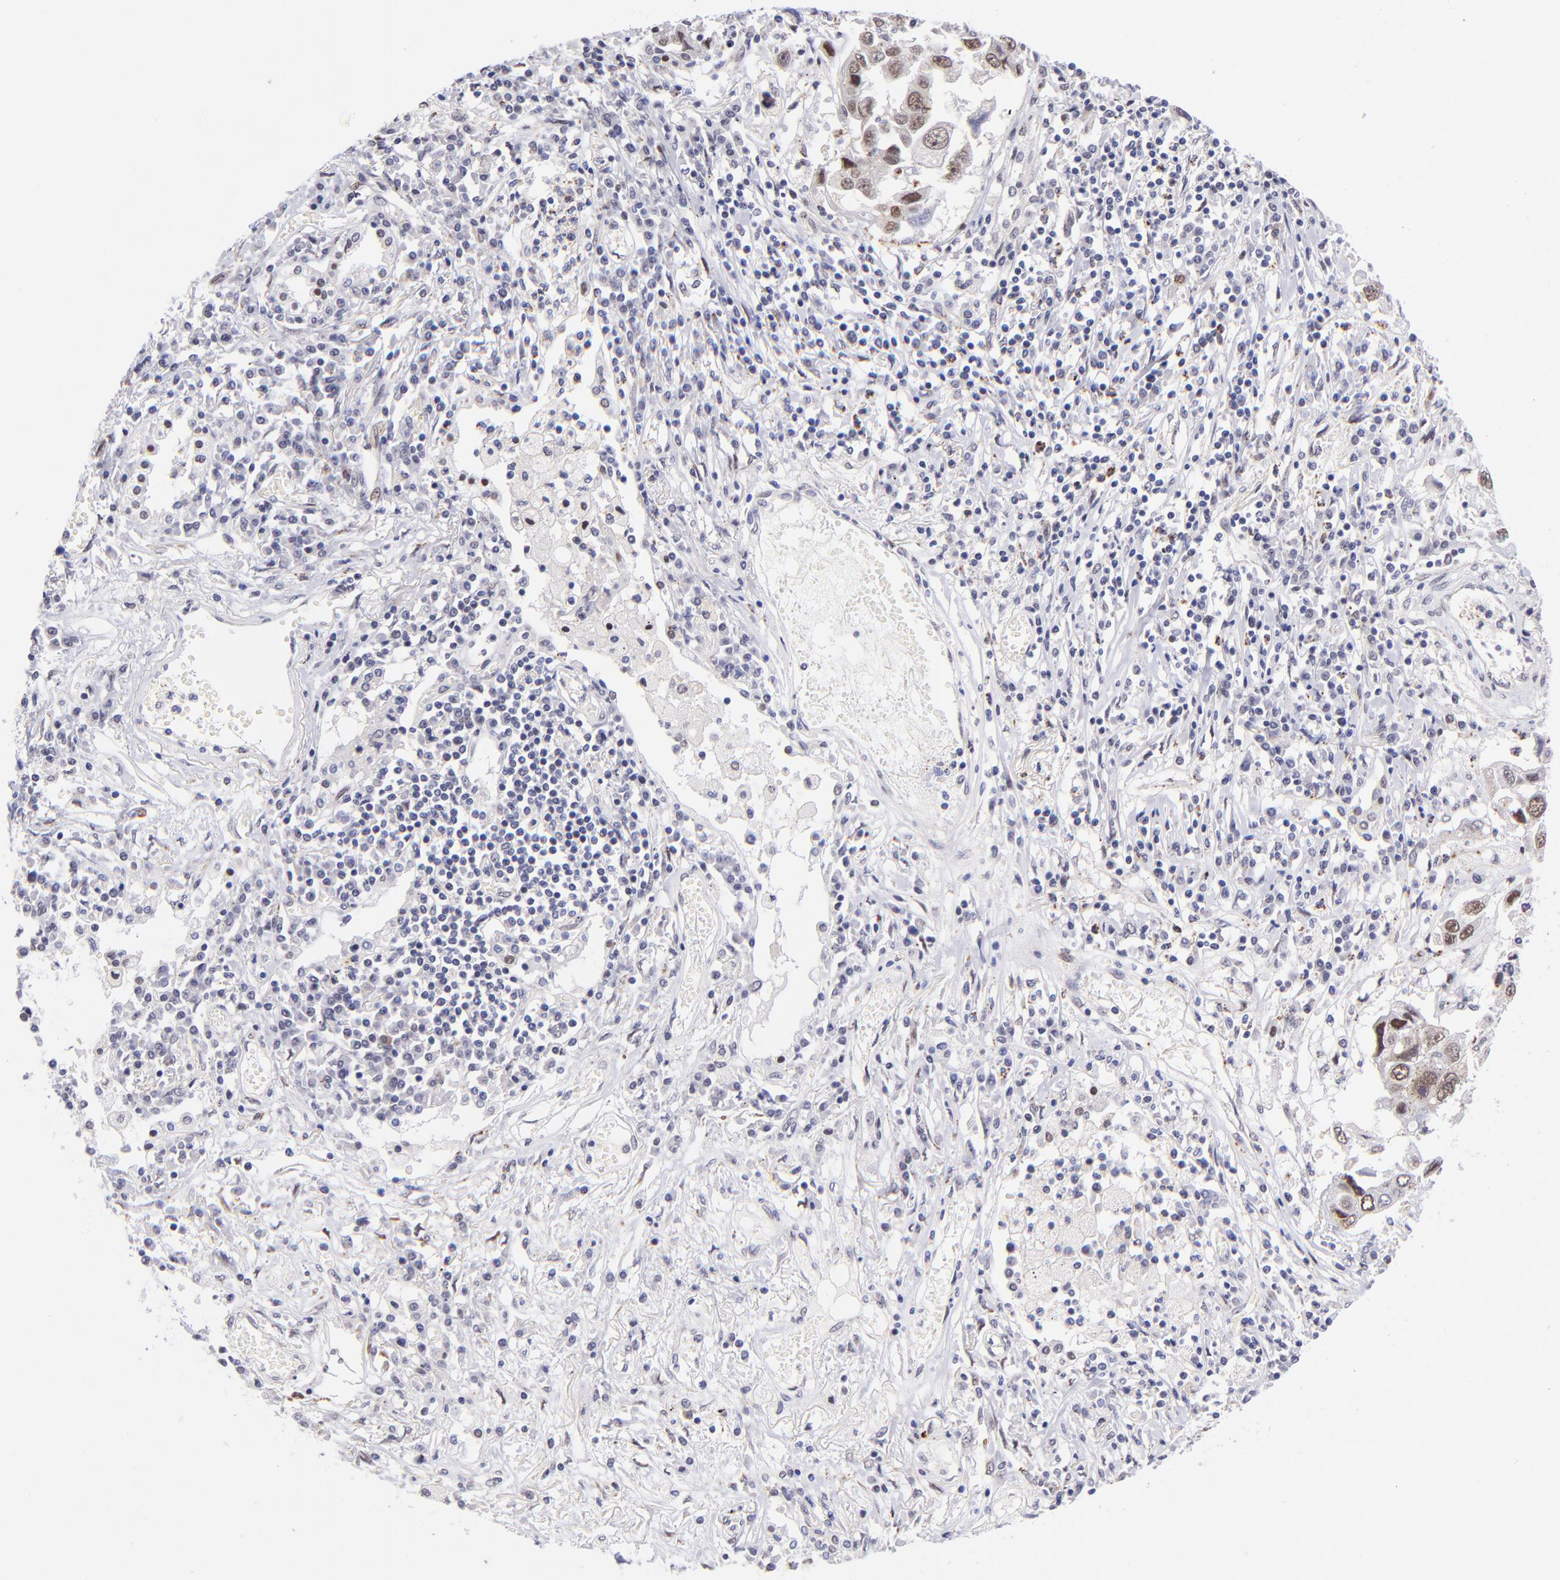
{"staining": {"intensity": "moderate", "quantity": ">75%", "location": "nuclear"}, "tissue": "lung cancer", "cell_type": "Tumor cells", "image_type": "cancer", "snomed": [{"axis": "morphology", "description": "Squamous cell carcinoma, NOS"}, {"axis": "topography", "description": "Lung"}], "caption": "Moderate nuclear protein expression is seen in about >75% of tumor cells in lung cancer.", "gene": "SOX6", "patient": {"sex": "male", "age": 71}}